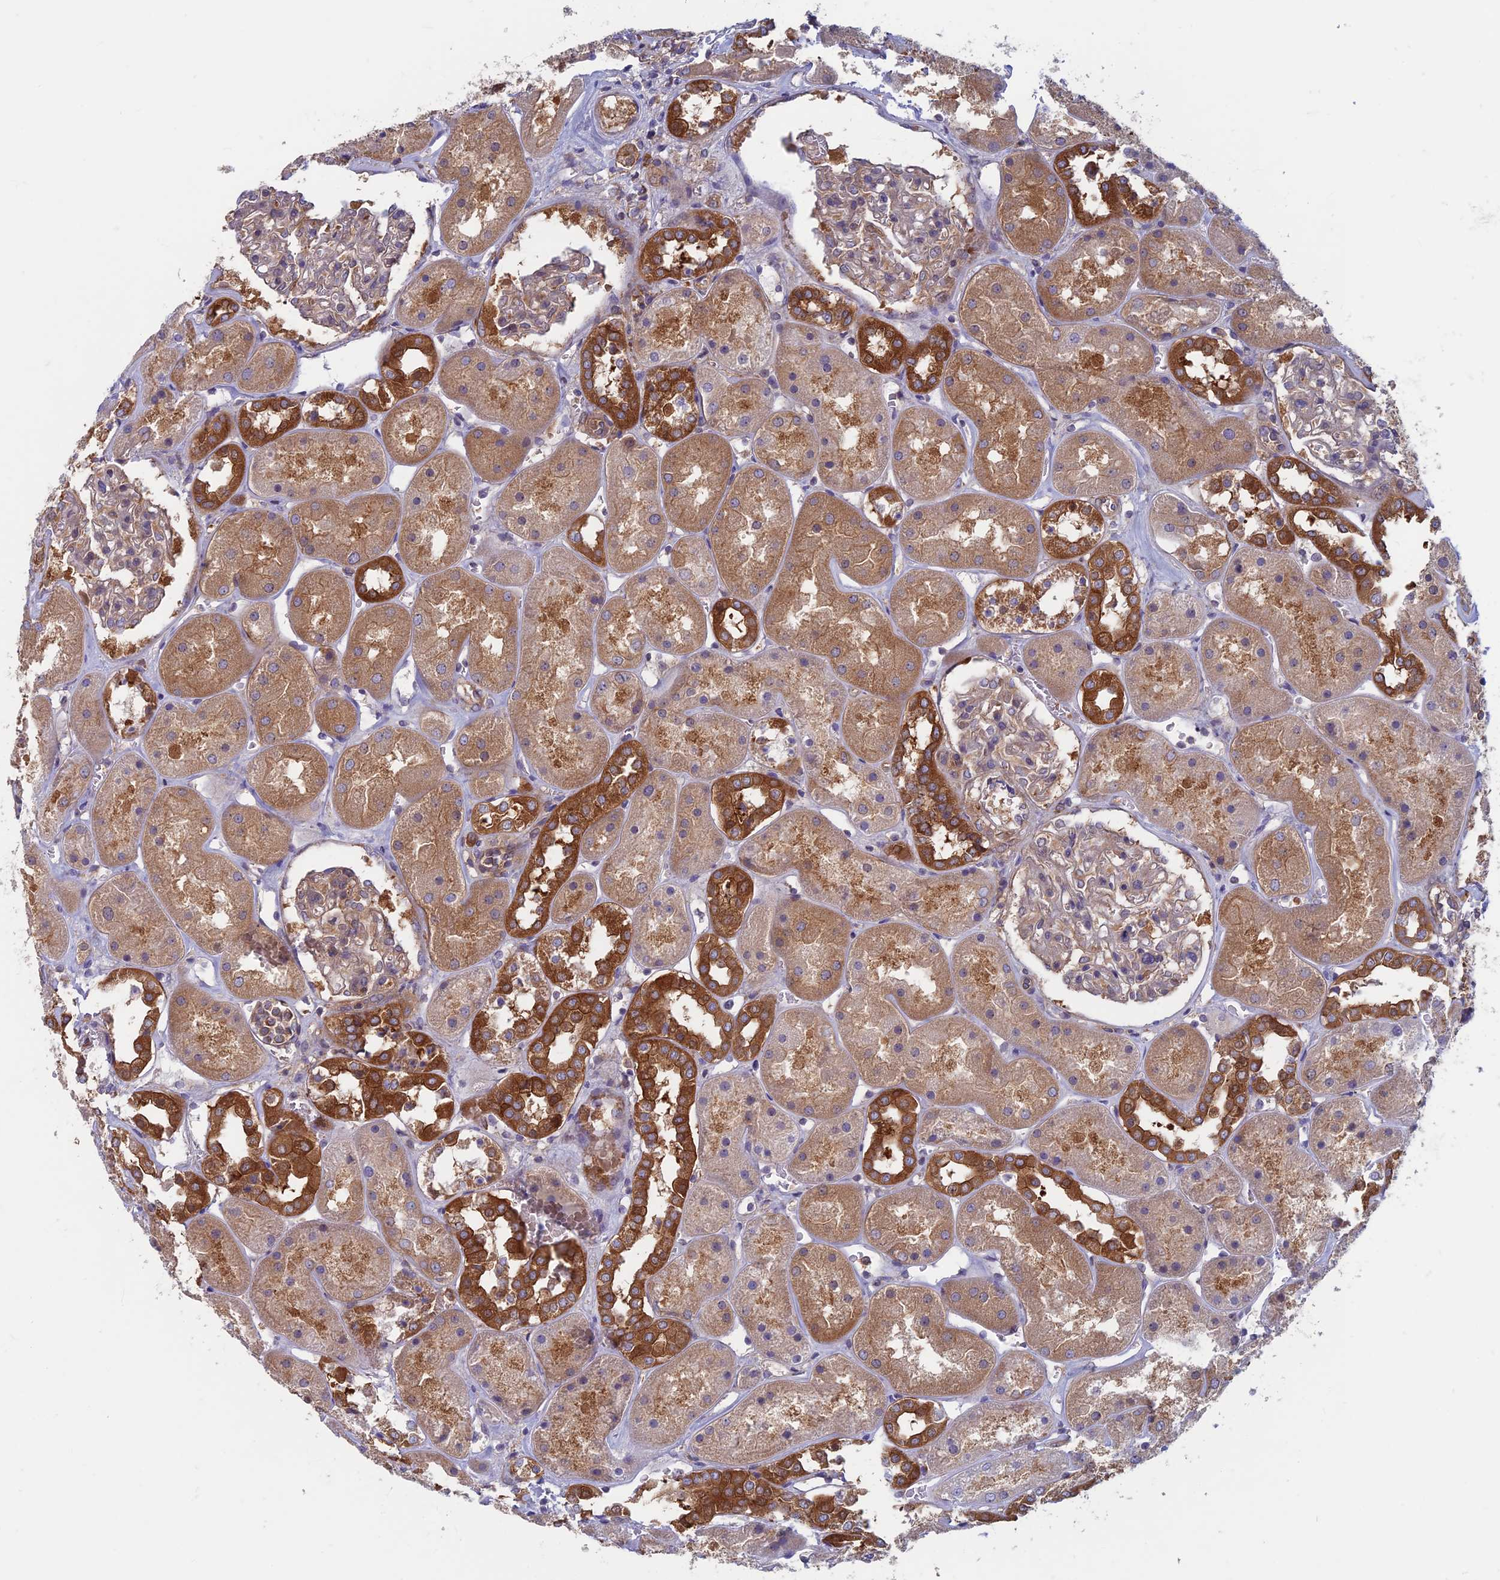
{"staining": {"intensity": "weak", "quantity": "<25%", "location": "cytoplasmic/membranous"}, "tissue": "kidney", "cell_type": "Cells in glomeruli", "image_type": "normal", "snomed": [{"axis": "morphology", "description": "Normal tissue, NOS"}, {"axis": "topography", "description": "Kidney"}], "caption": "This is an immunohistochemistry (IHC) photomicrograph of unremarkable human kidney. There is no expression in cells in glomeruli.", "gene": "DNM1L", "patient": {"sex": "male", "age": 70}}